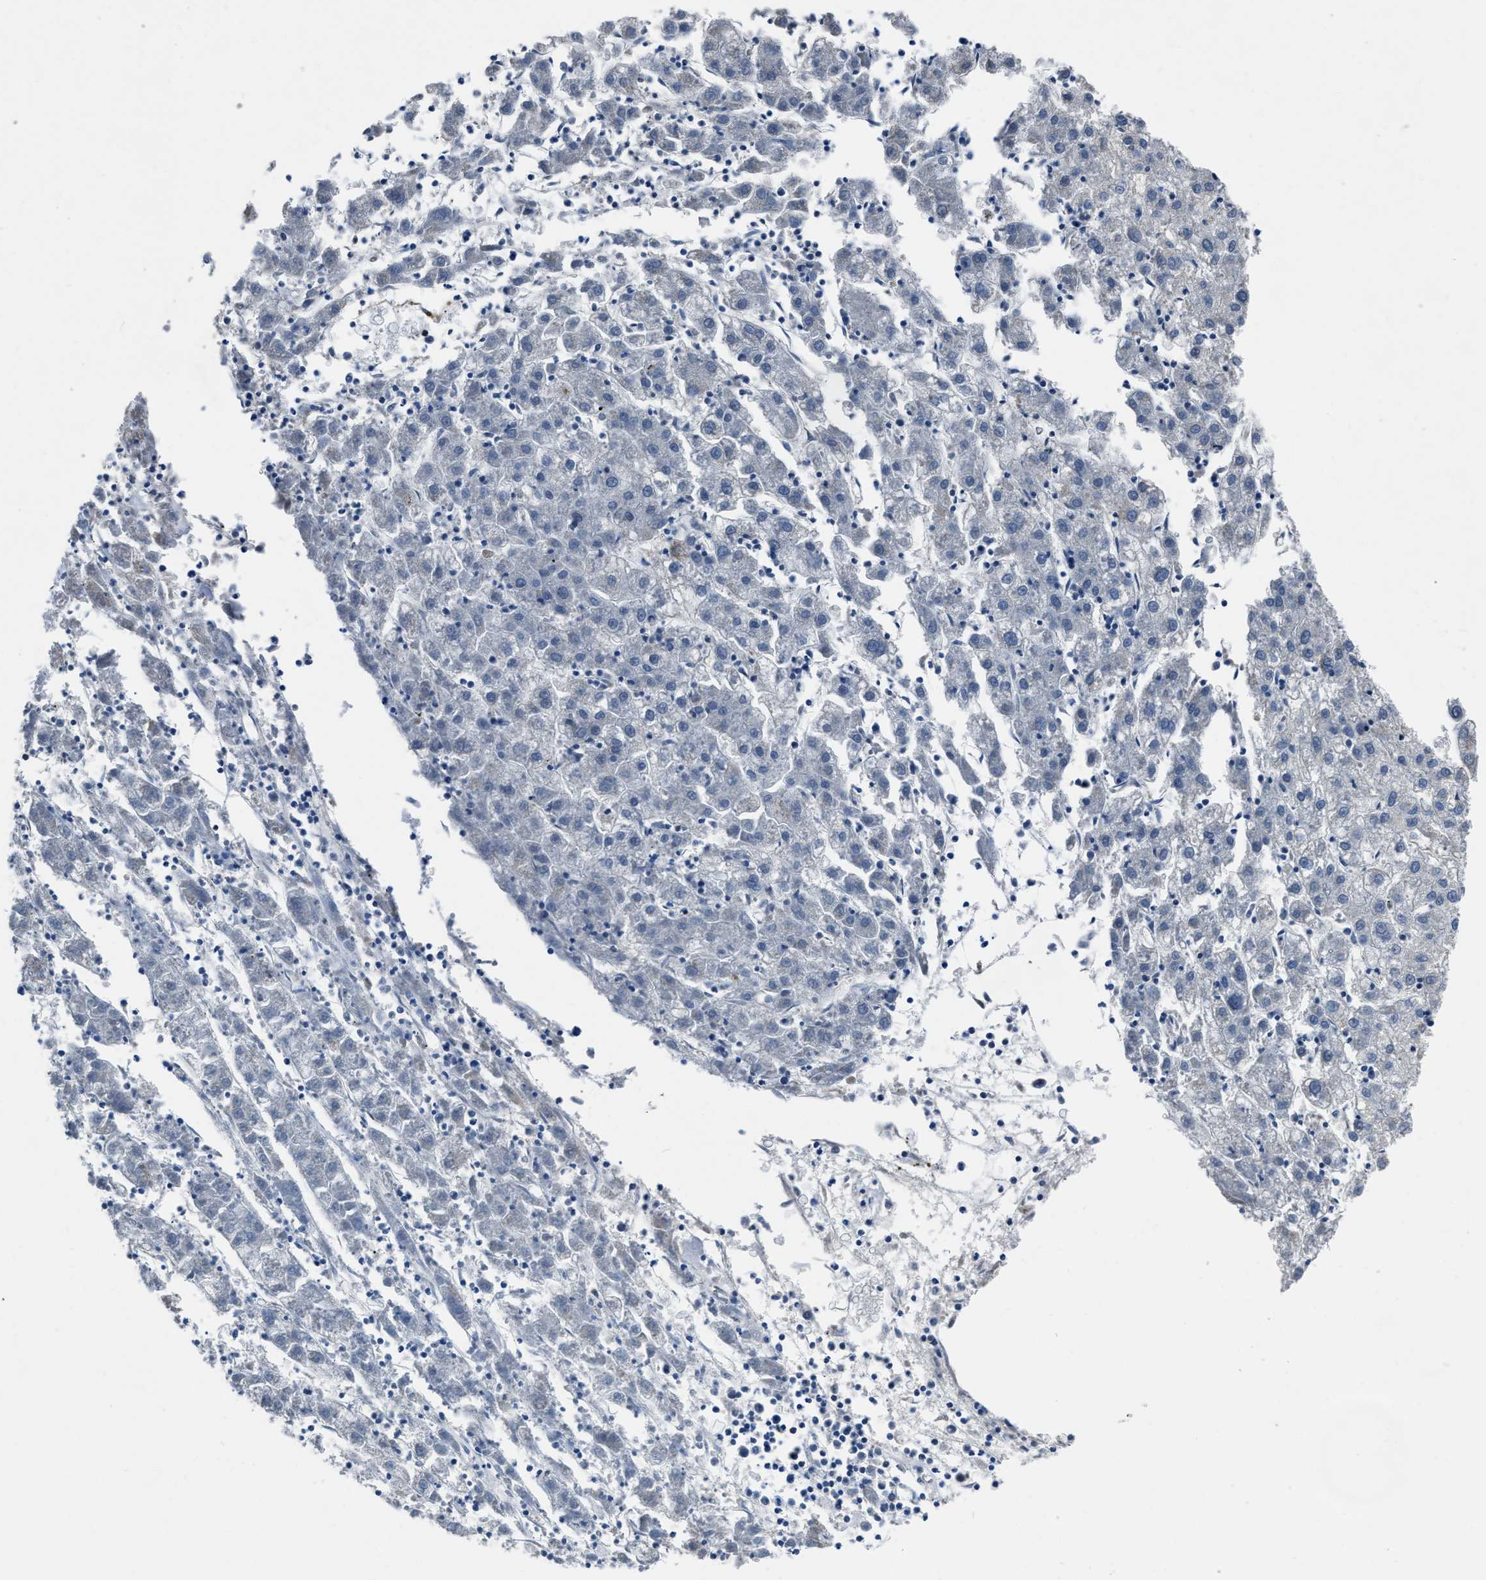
{"staining": {"intensity": "negative", "quantity": "none", "location": "none"}, "tissue": "liver cancer", "cell_type": "Tumor cells", "image_type": "cancer", "snomed": [{"axis": "morphology", "description": "Carcinoma, Hepatocellular, NOS"}, {"axis": "topography", "description": "Liver"}], "caption": "A high-resolution micrograph shows immunohistochemistry (IHC) staining of liver cancer, which reveals no significant staining in tumor cells. The staining is performed using DAB brown chromogen with nuclei counter-stained in using hematoxylin.", "gene": "NSD3", "patient": {"sex": "male", "age": 72}}